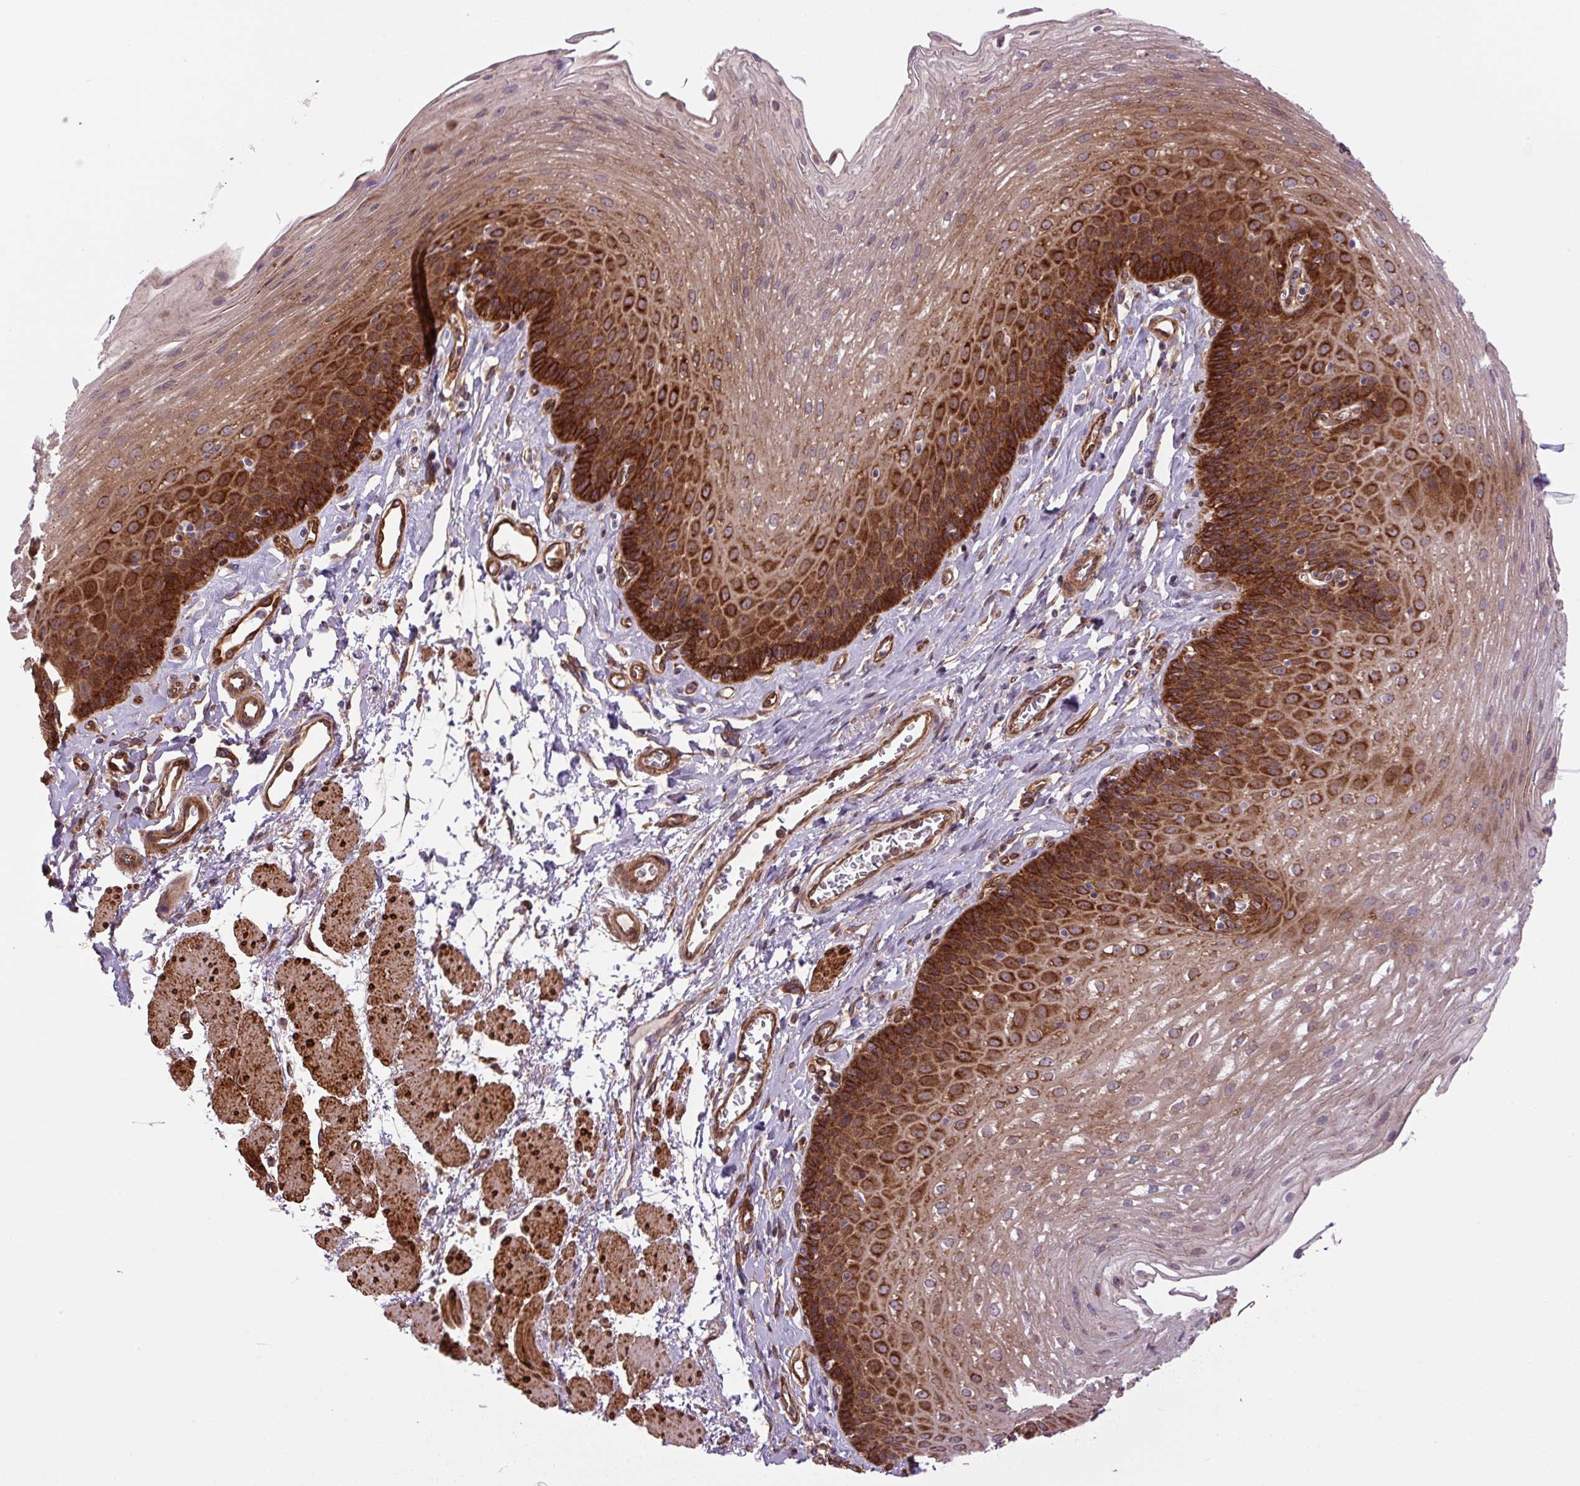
{"staining": {"intensity": "strong", "quantity": ">75%", "location": "cytoplasmic/membranous"}, "tissue": "esophagus", "cell_type": "Squamous epithelial cells", "image_type": "normal", "snomed": [{"axis": "morphology", "description": "Normal tissue, NOS"}, {"axis": "topography", "description": "Esophagus"}], "caption": "An image of human esophagus stained for a protein exhibits strong cytoplasmic/membranous brown staining in squamous epithelial cells.", "gene": "SEPTIN10", "patient": {"sex": "female", "age": 81}}